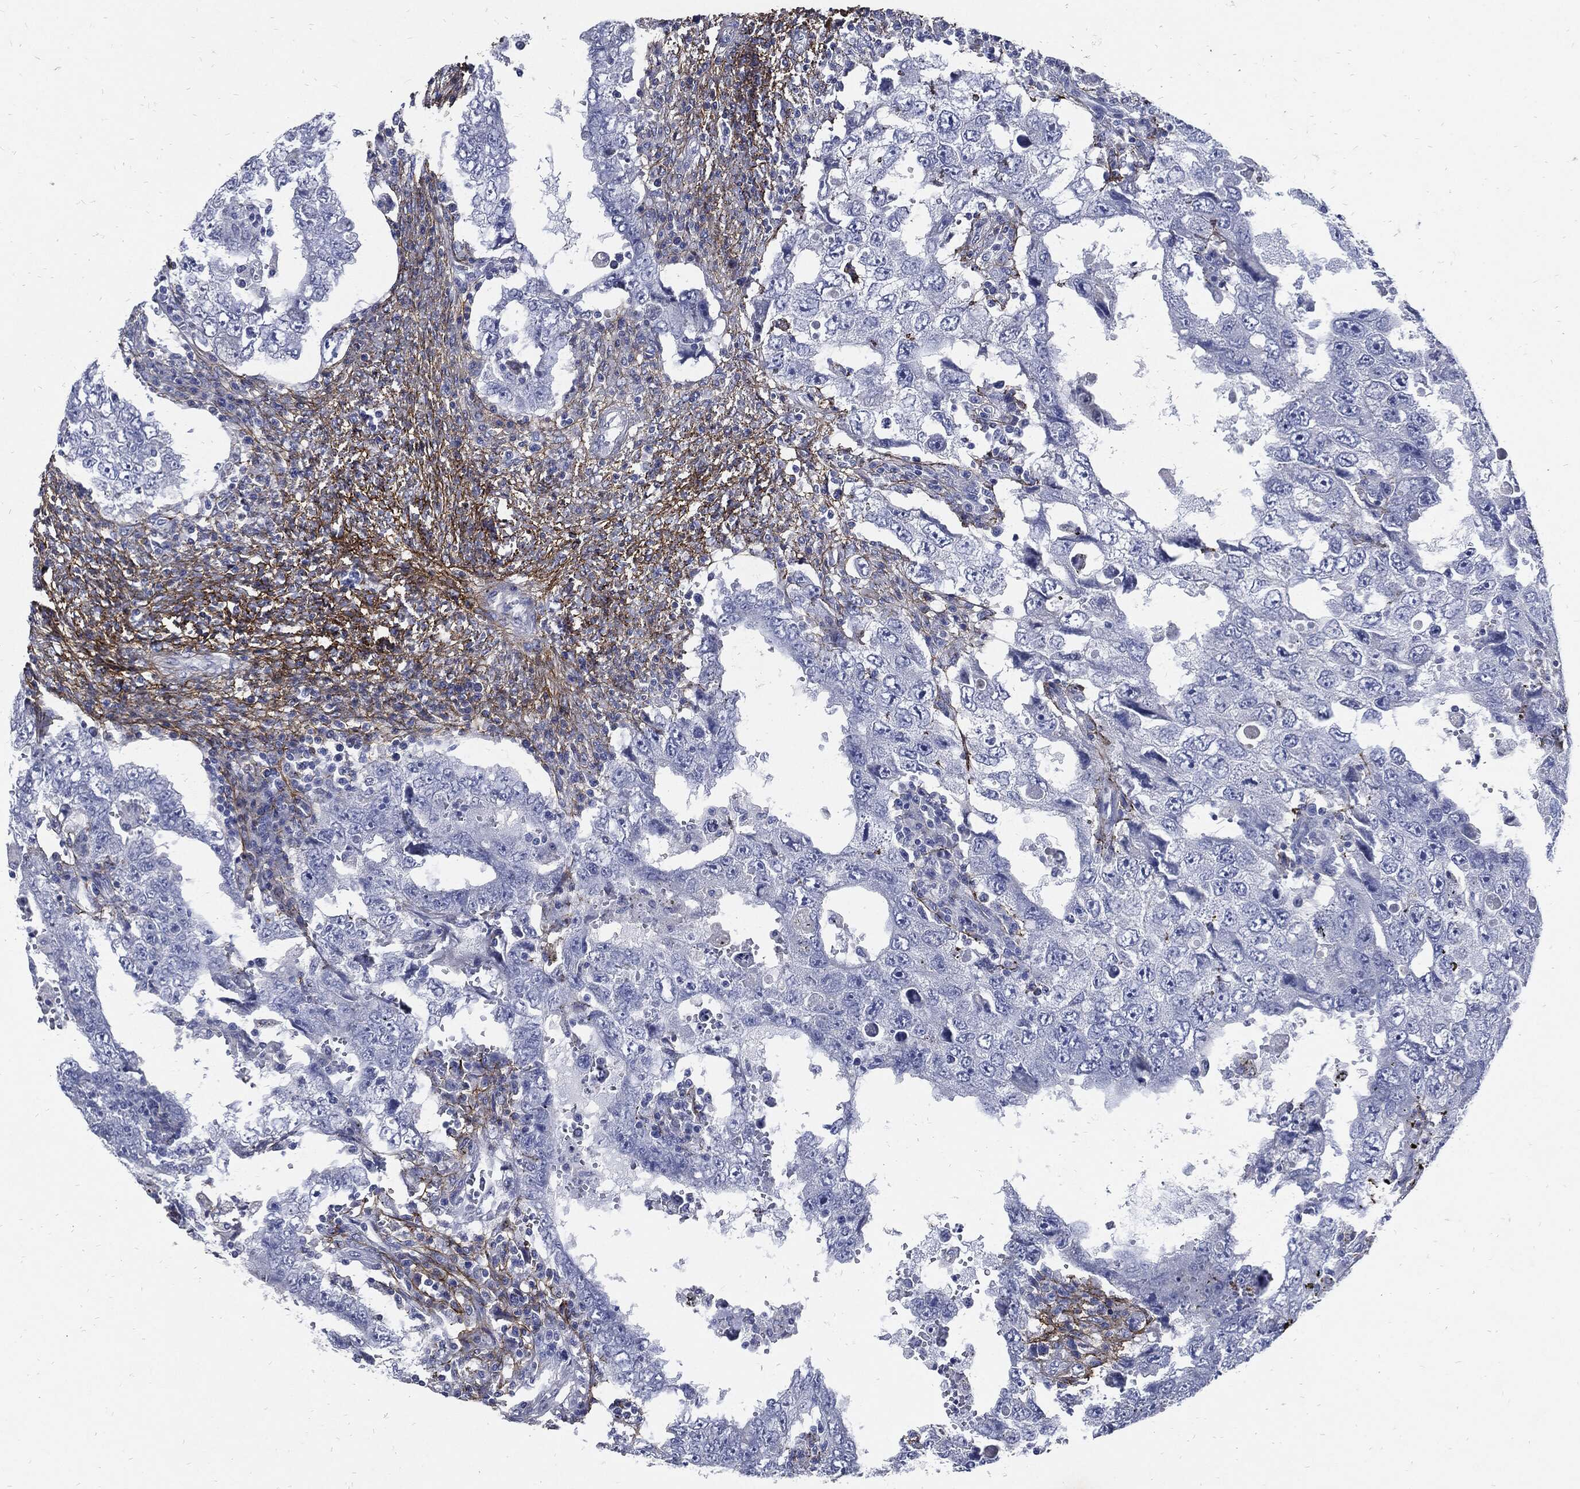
{"staining": {"intensity": "negative", "quantity": "none", "location": "none"}, "tissue": "testis cancer", "cell_type": "Tumor cells", "image_type": "cancer", "snomed": [{"axis": "morphology", "description": "Carcinoma, Embryonal, NOS"}, {"axis": "topography", "description": "Testis"}], "caption": "Testis cancer (embryonal carcinoma) stained for a protein using immunohistochemistry exhibits no positivity tumor cells.", "gene": "FBN1", "patient": {"sex": "male", "age": 26}}